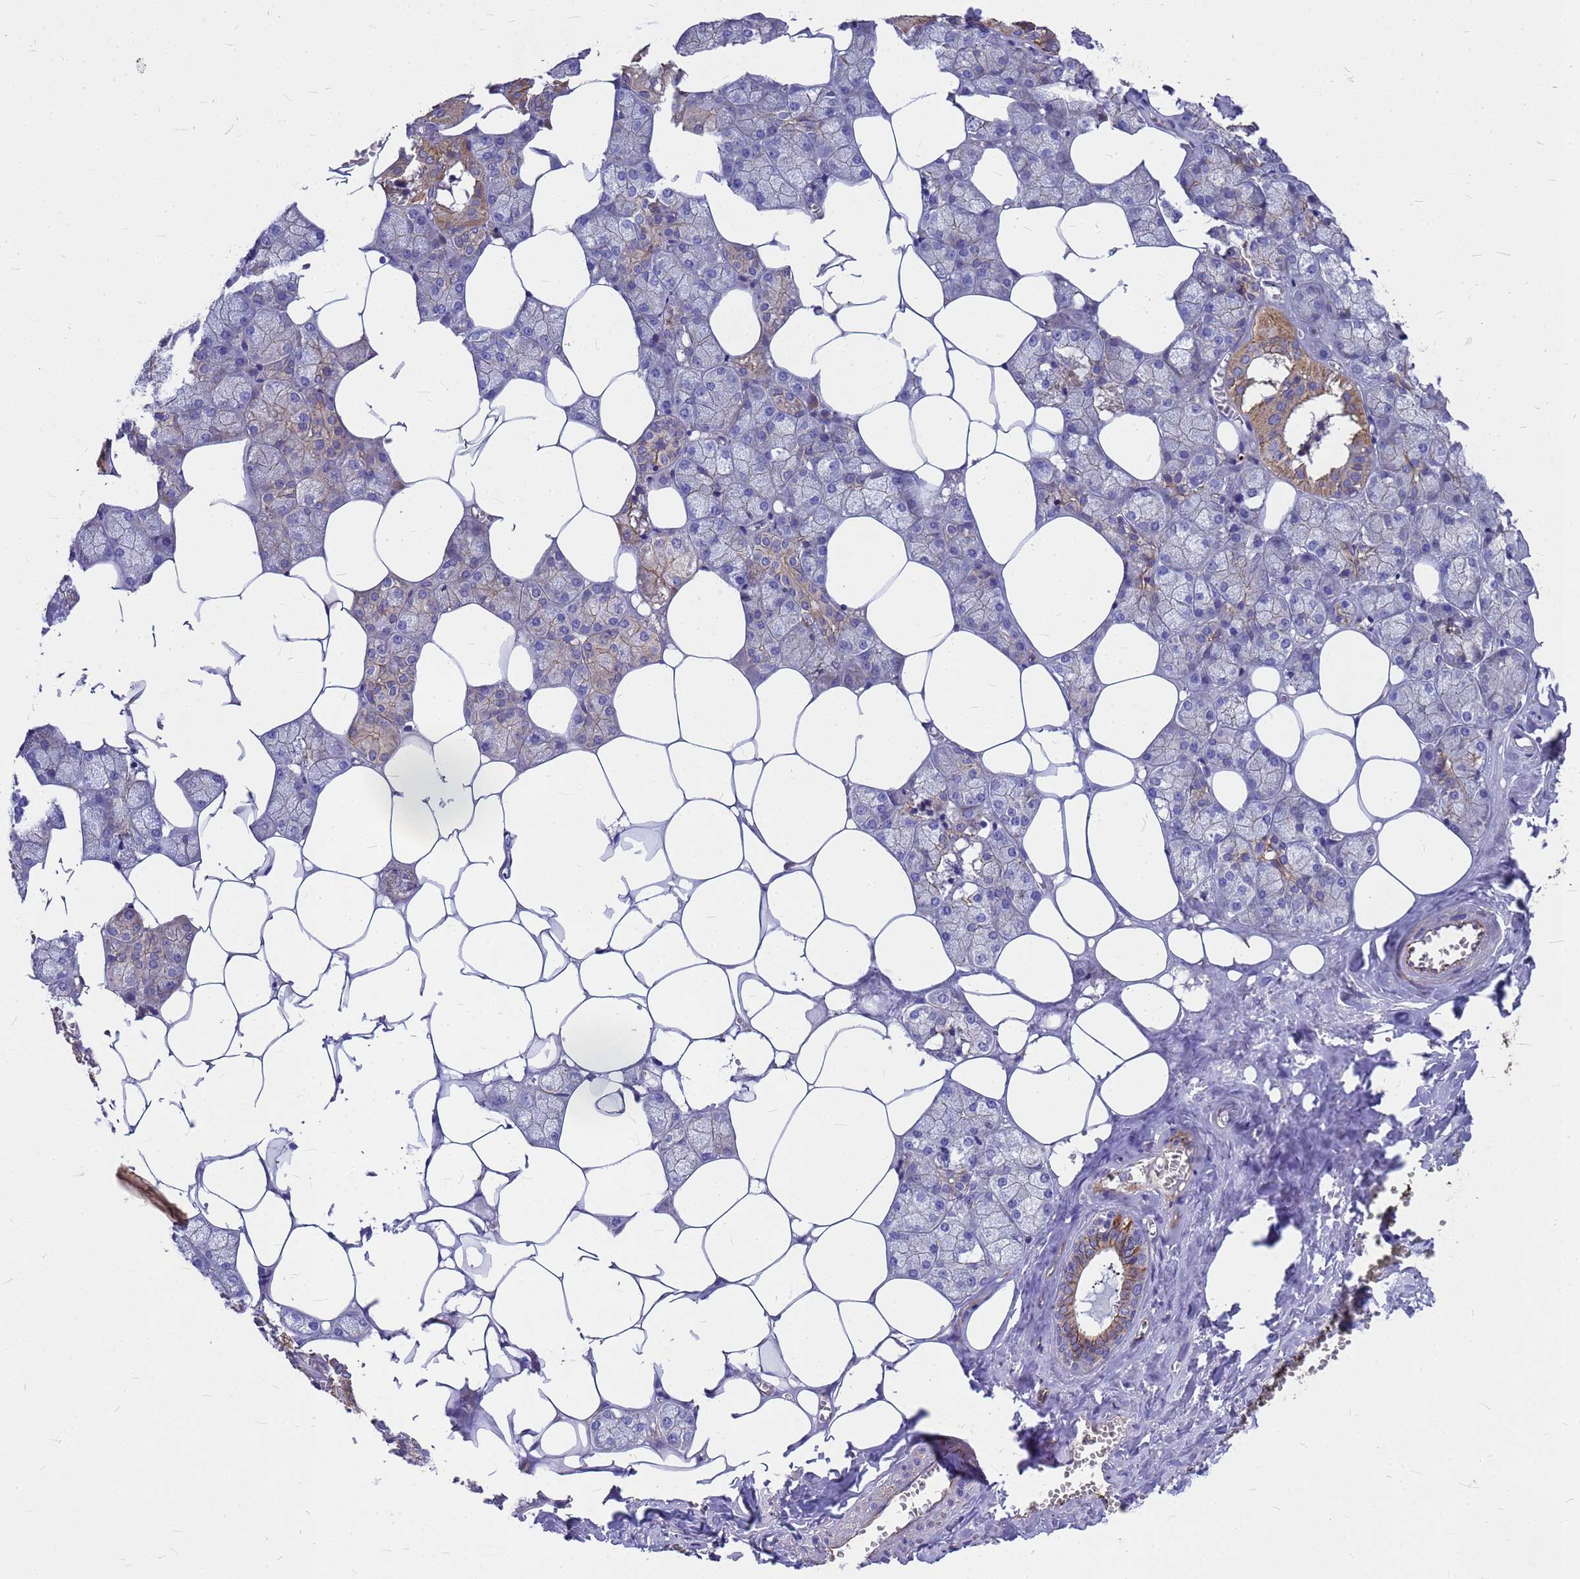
{"staining": {"intensity": "moderate", "quantity": "25%-75%", "location": "cytoplasmic/membranous"}, "tissue": "salivary gland", "cell_type": "Glandular cells", "image_type": "normal", "snomed": [{"axis": "morphology", "description": "Normal tissue, NOS"}, {"axis": "topography", "description": "Salivary gland"}], "caption": "IHC micrograph of benign salivary gland: human salivary gland stained using IHC reveals medium levels of moderate protein expression localized specifically in the cytoplasmic/membranous of glandular cells, appearing as a cytoplasmic/membranous brown color.", "gene": "FBXW5", "patient": {"sex": "male", "age": 62}}